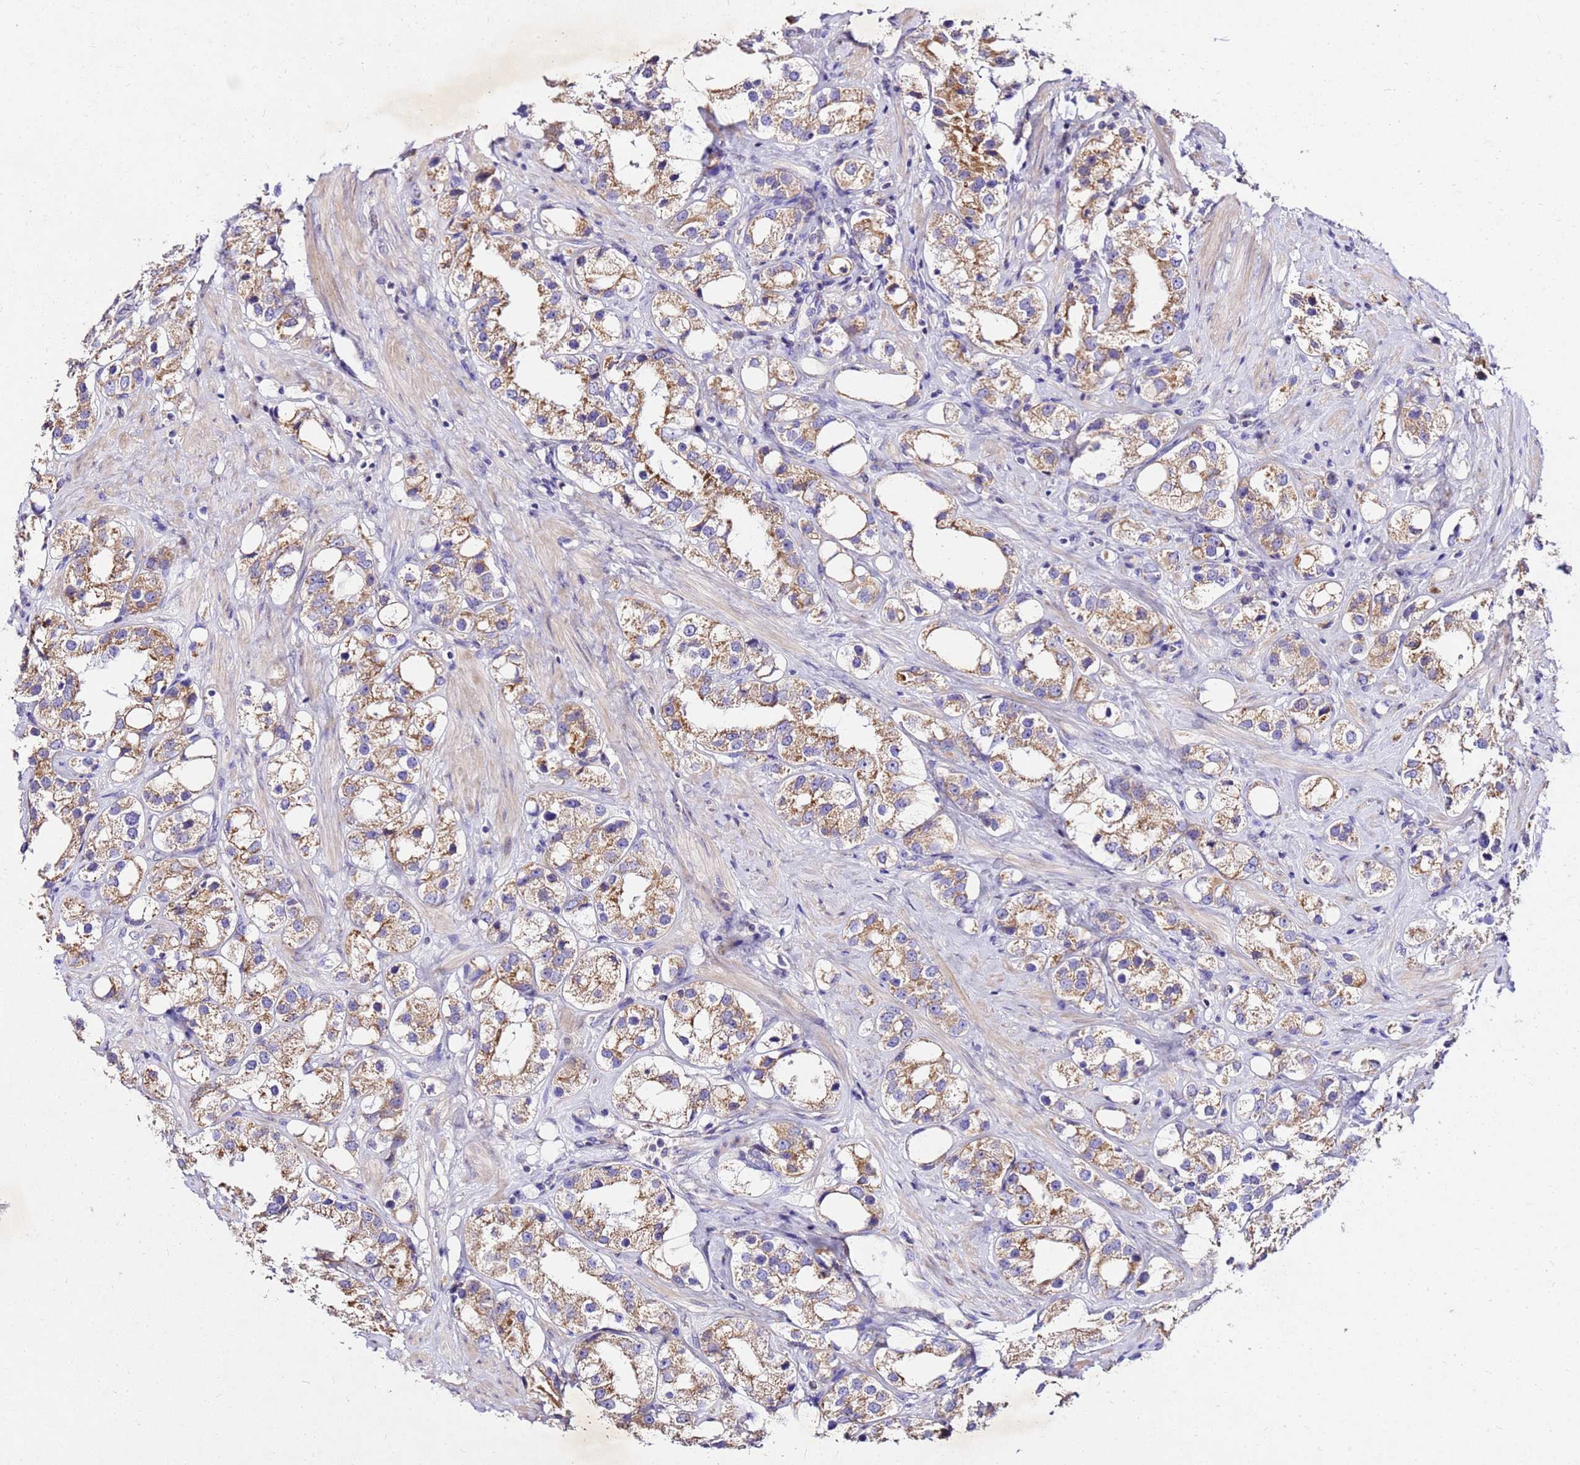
{"staining": {"intensity": "moderate", "quantity": ">75%", "location": "cytoplasmic/membranous"}, "tissue": "prostate cancer", "cell_type": "Tumor cells", "image_type": "cancer", "snomed": [{"axis": "morphology", "description": "Adenocarcinoma, NOS"}, {"axis": "topography", "description": "Prostate"}], "caption": "Prostate adenocarcinoma stained with a brown dye reveals moderate cytoplasmic/membranous positive expression in approximately >75% of tumor cells.", "gene": "COX14", "patient": {"sex": "male", "age": 79}}